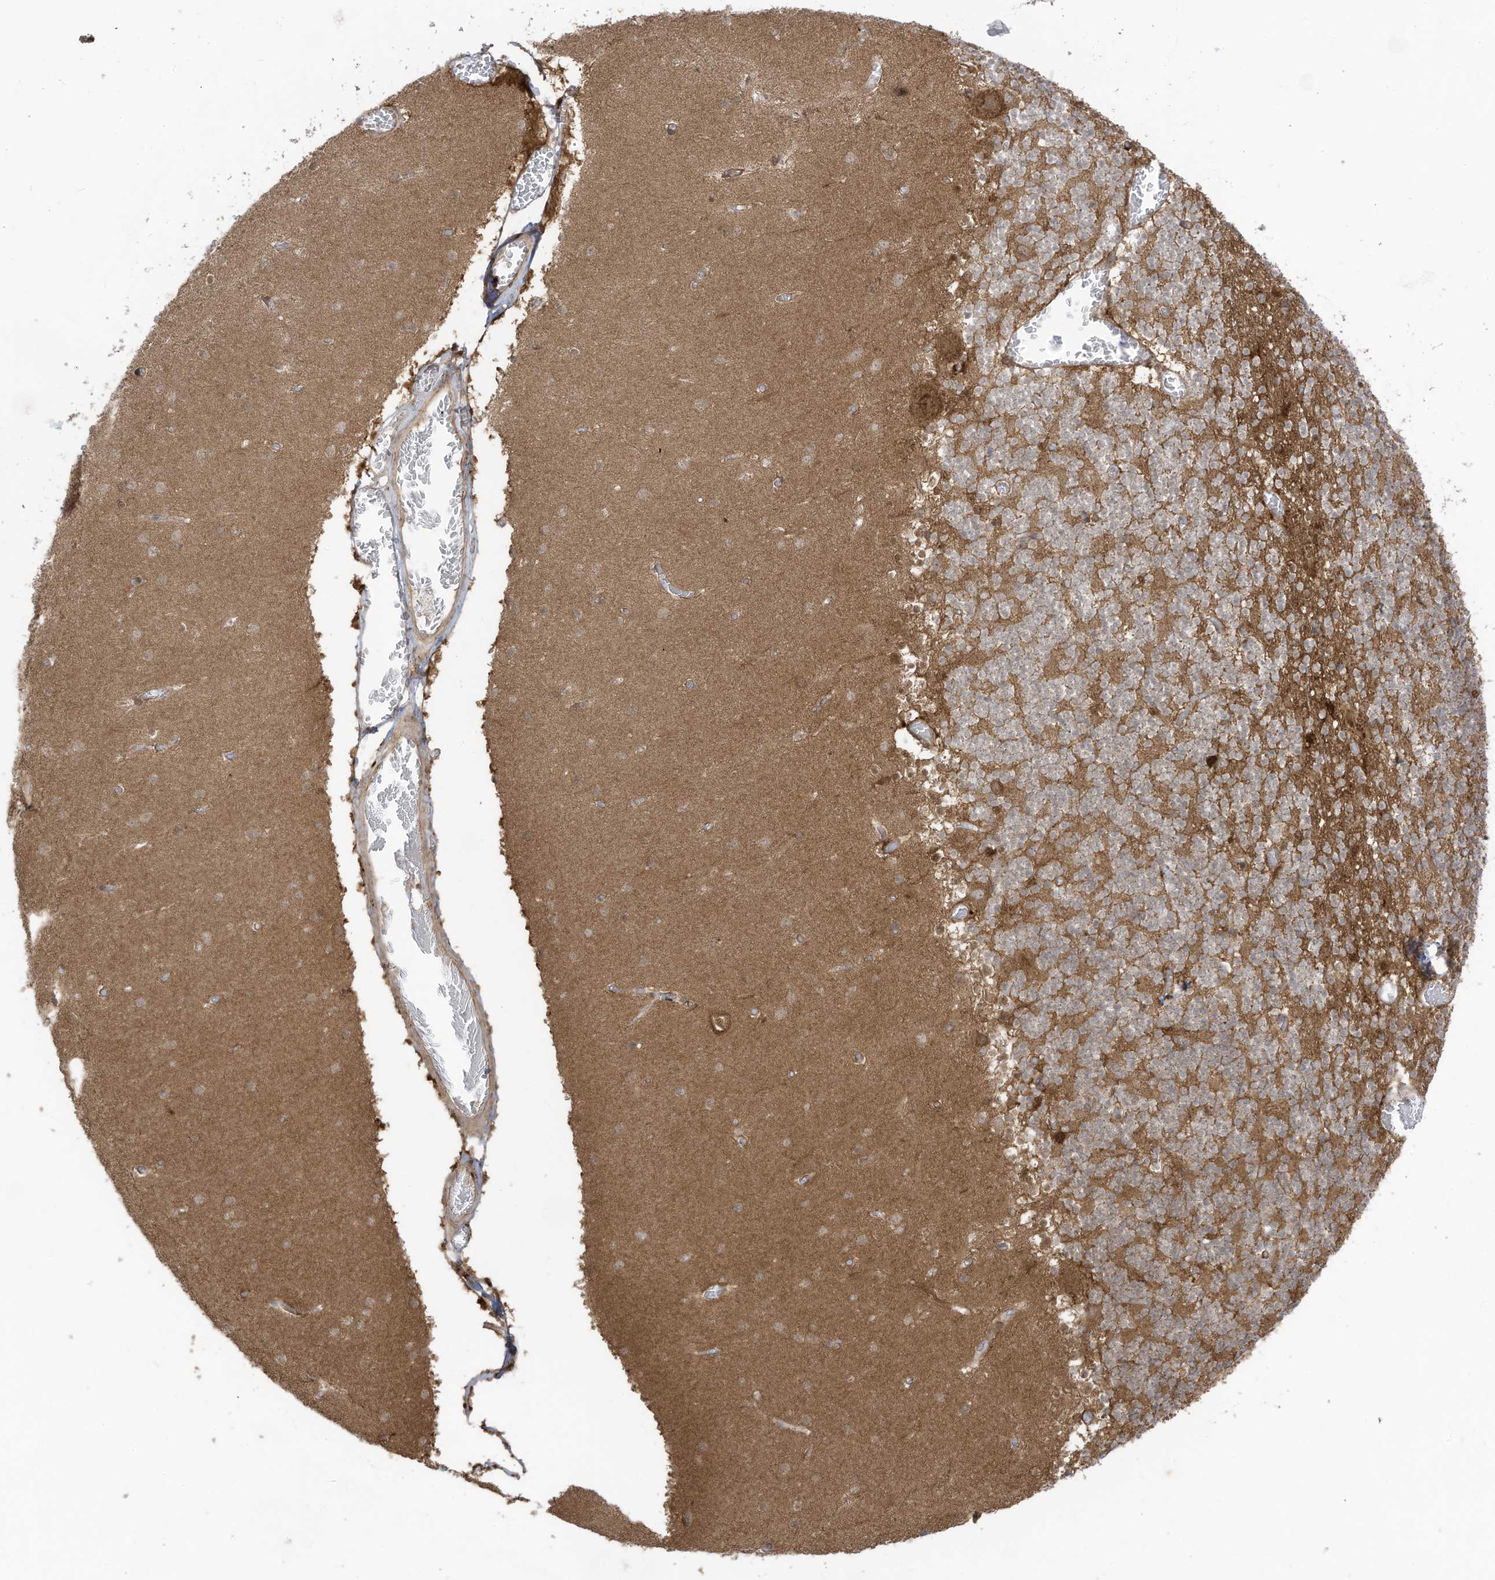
{"staining": {"intensity": "moderate", "quantity": "25%-75%", "location": "cytoplasmic/membranous"}, "tissue": "cerebellum", "cell_type": "Cells in granular layer", "image_type": "normal", "snomed": [{"axis": "morphology", "description": "Normal tissue, NOS"}, {"axis": "topography", "description": "Cerebellum"}], "caption": "Protein expression analysis of unremarkable cerebellum demonstrates moderate cytoplasmic/membranous staining in approximately 25%-75% of cells in granular layer. (Stains: DAB (3,3'-diaminobenzidine) in brown, nuclei in blue, Microscopy: brightfield microscopy at high magnification).", "gene": "REPS1", "patient": {"sex": "female", "age": 28}}